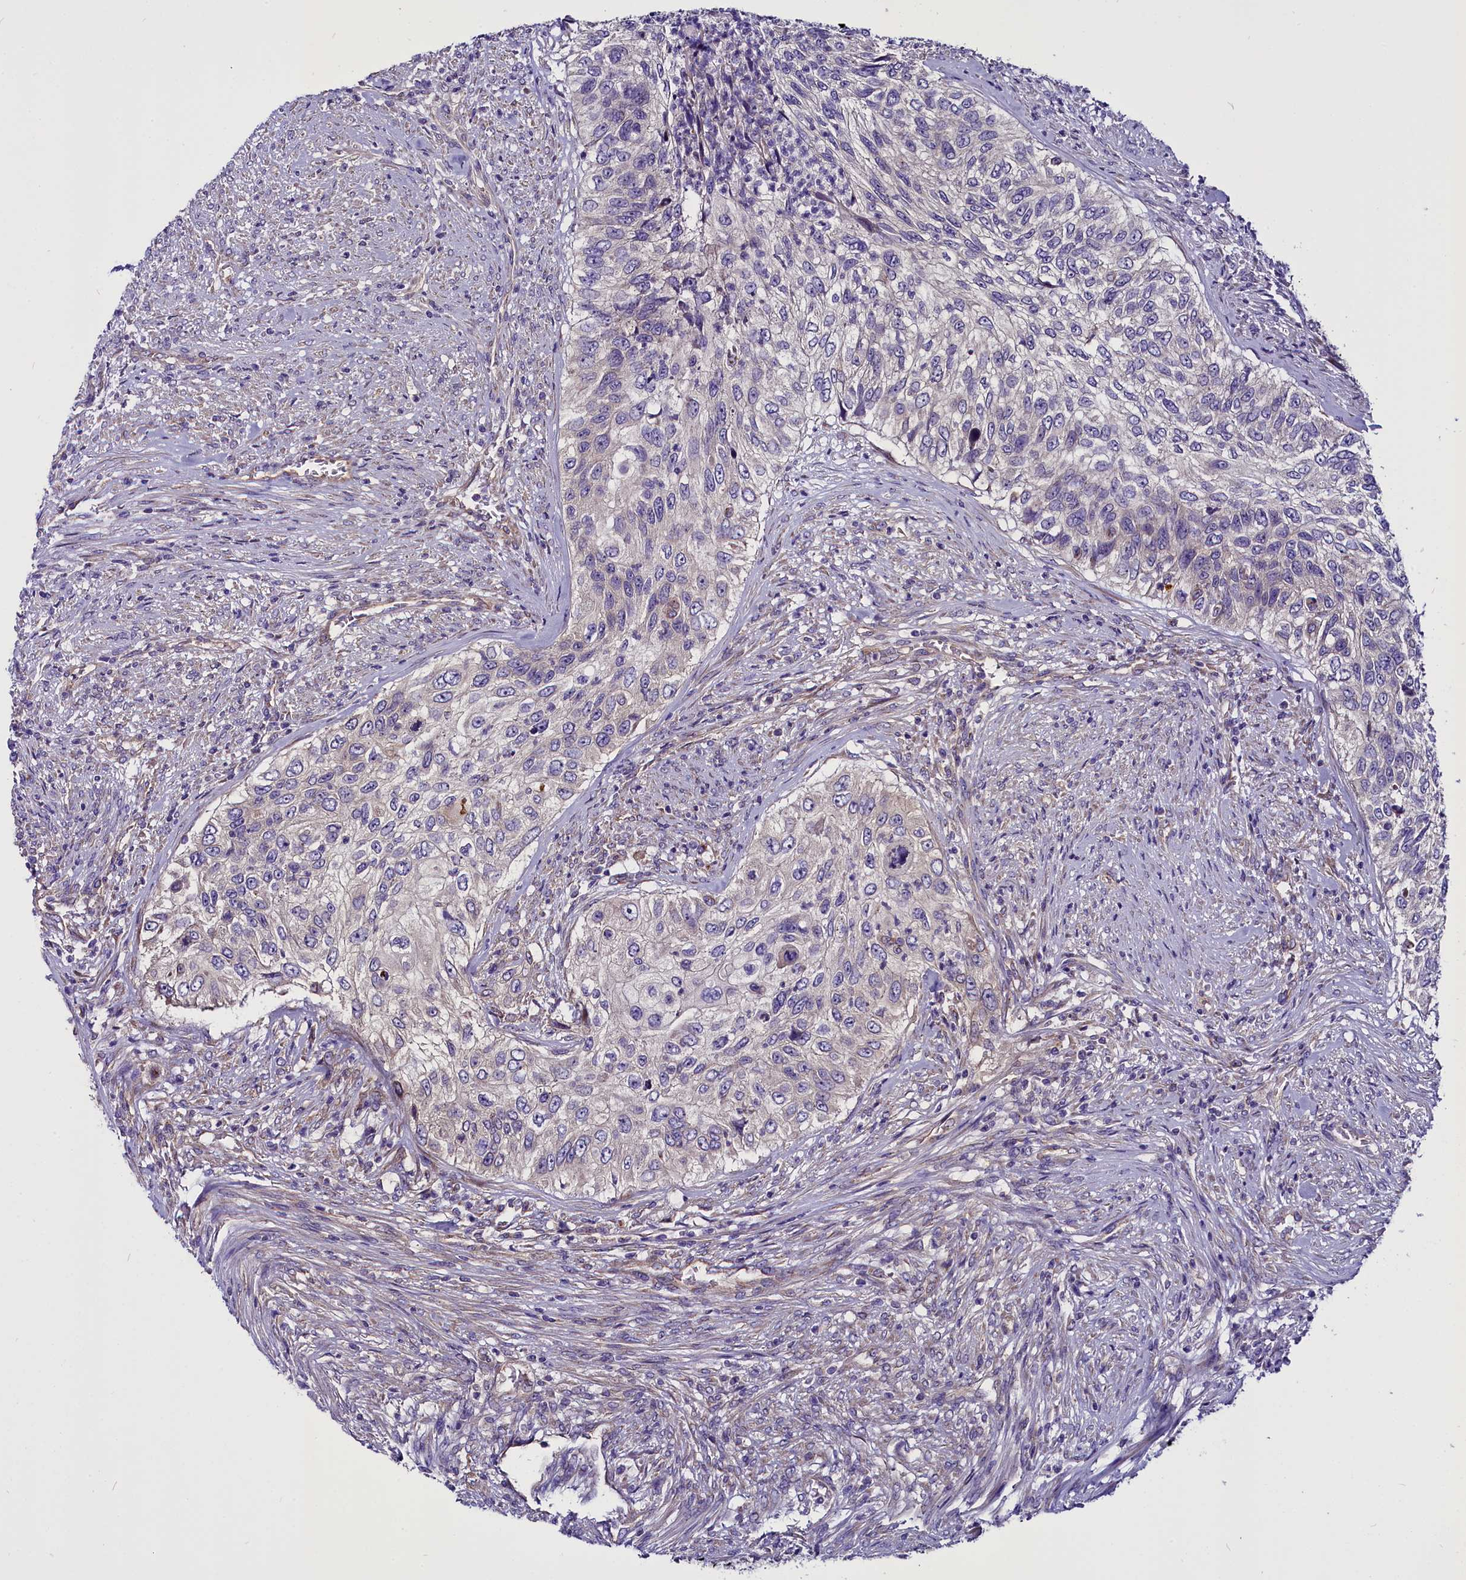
{"staining": {"intensity": "negative", "quantity": "none", "location": "none"}, "tissue": "urothelial cancer", "cell_type": "Tumor cells", "image_type": "cancer", "snomed": [{"axis": "morphology", "description": "Urothelial carcinoma, High grade"}, {"axis": "topography", "description": "Urinary bladder"}], "caption": "Tumor cells show no significant expression in high-grade urothelial carcinoma. (DAB (3,3'-diaminobenzidine) immunohistochemistry visualized using brightfield microscopy, high magnification).", "gene": "CEP170", "patient": {"sex": "female", "age": 60}}